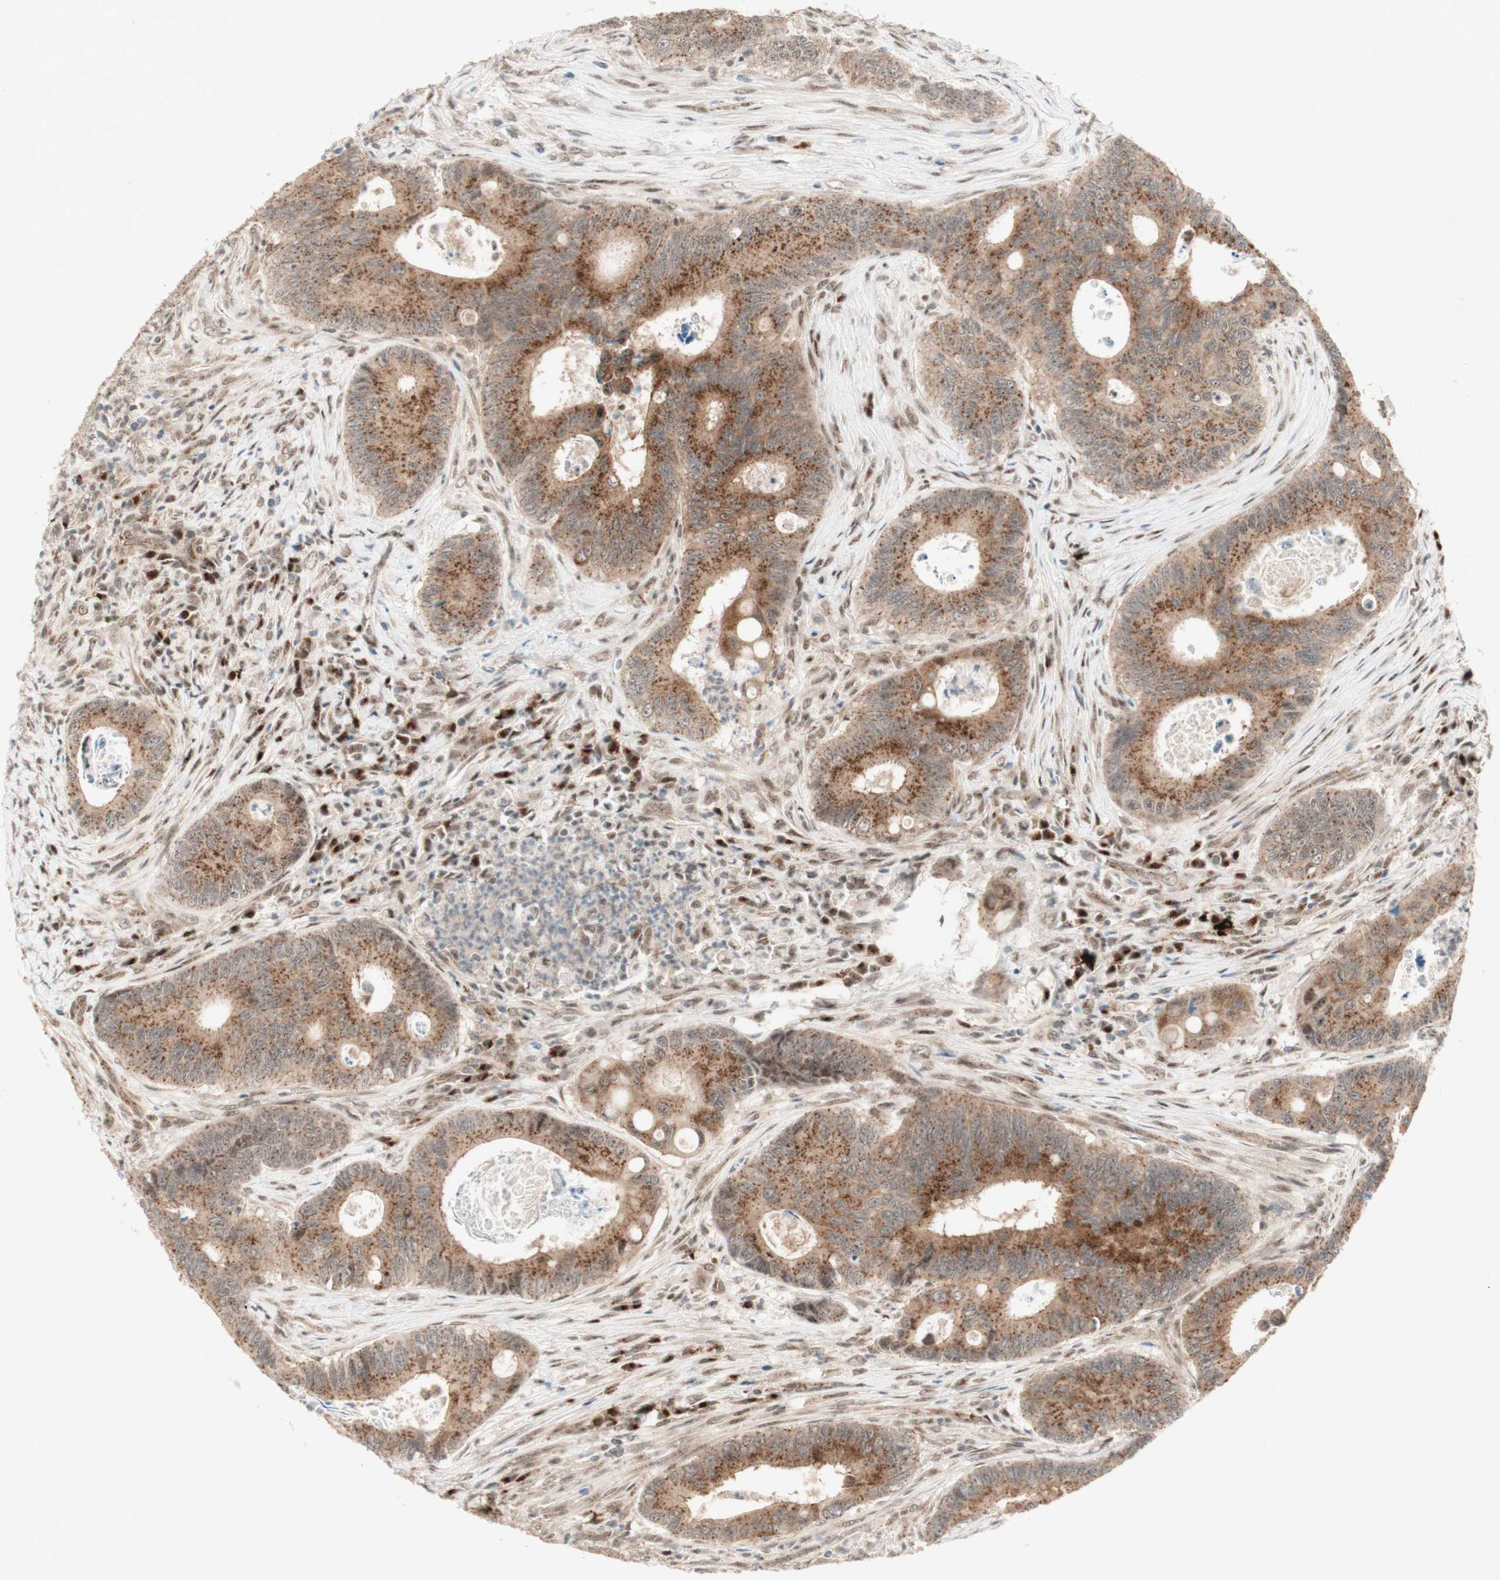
{"staining": {"intensity": "moderate", "quantity": ">75%", "location": "cytoplasmic/membranous"}, "tissue": "colorectal cancer", "cell_type": "Tumor cells", "image_type": "cancer", "snomed": [{"axis": "morphology", "description": "Inflammation, NOS"}, {"axis": "morphology", "description": "Adenocarcinoma, NOS"}, {"axis": "topography", "description": "Colon"}], "caption": "Colorectal cancer (adenocarcinoma) stained for a protein (brown) demonstrates moderate cytoplasmic/membranous positive positivity in approximately >75% of tumor cells.", "gene": "CYLD", "patient": {"sex": "male", "age": 72}}